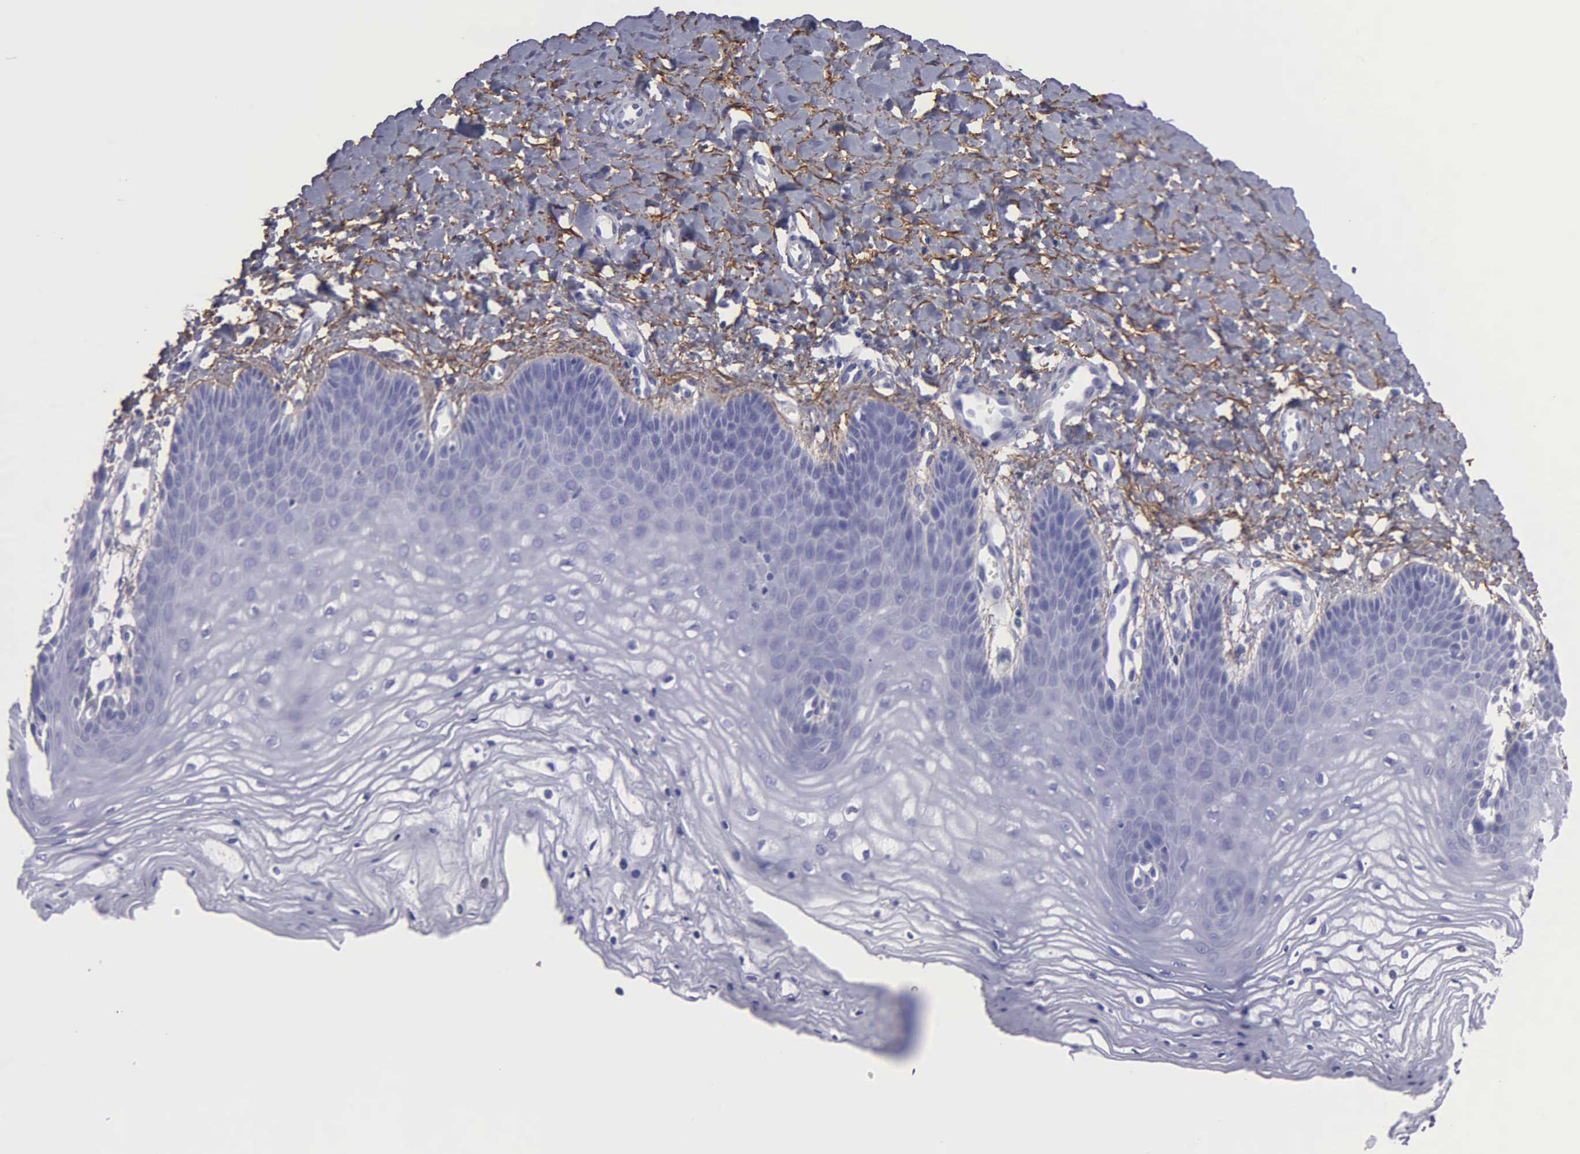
{"staining": {"intensity": "negative", "quantity": "none", "location": "none"}, "tissue": "vagina", "cell_type": "Squamous epithelial cells", "image_type": "normal", "snomed": [{"axis": "morphology", "description": "Normal tissue, NOS"}, {"axis": "topography", "description": "Vagina"}], "caption": "The immunohistochemistry micrograph has no significant staining in squamous epithelial cells of vagina.", "gene": "FBLN5", "patient": {"sex": "female", "age": 68}}